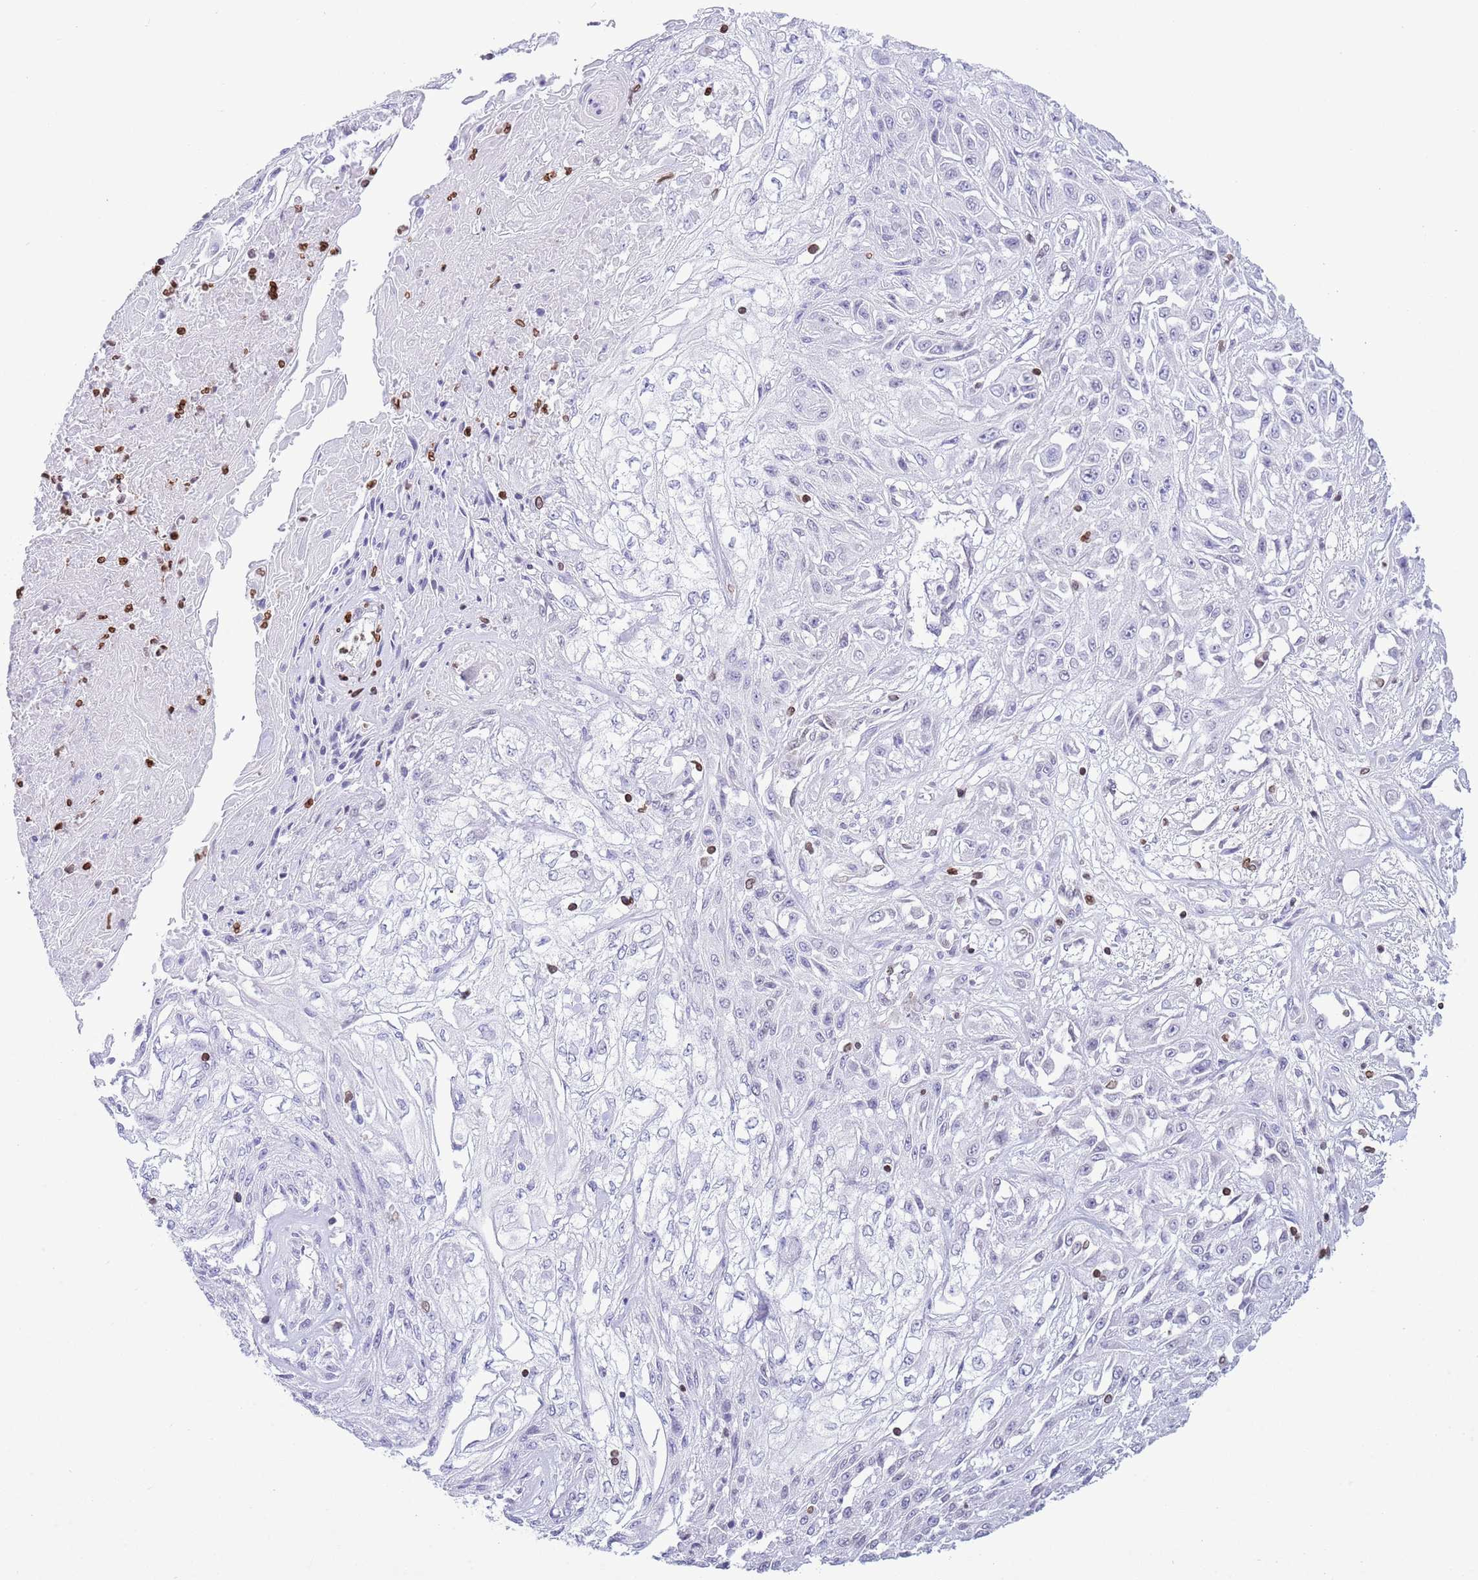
{"staining": {"intensity": "negative", "quantity": "none", "location": "none"}, "tissue": "skin cancer", "cell_type": "Tumor cells", "image_type": "cancer", "snomed": [{"axis": "morphology", "description": "Squamous cell carcinoma, NOS"}, {"axis": "morphology", "description": "Squamous cell carcinoma, metastatic, NOS"}, {"axis": "topography", "description": "Skin"}, {"axis": "topography", "description": "Lymph node"}], "caption": "An IHC histopathology image of skin cancer is shown. There is no staining in tumor cells of skin cancer. (Brightfield microscopy of DAB (3,3'-diaminobenzidine) immunohistochemistry at high magnification).", "gene": "LBR", "patient": {"sex": "male", "age": 75}}